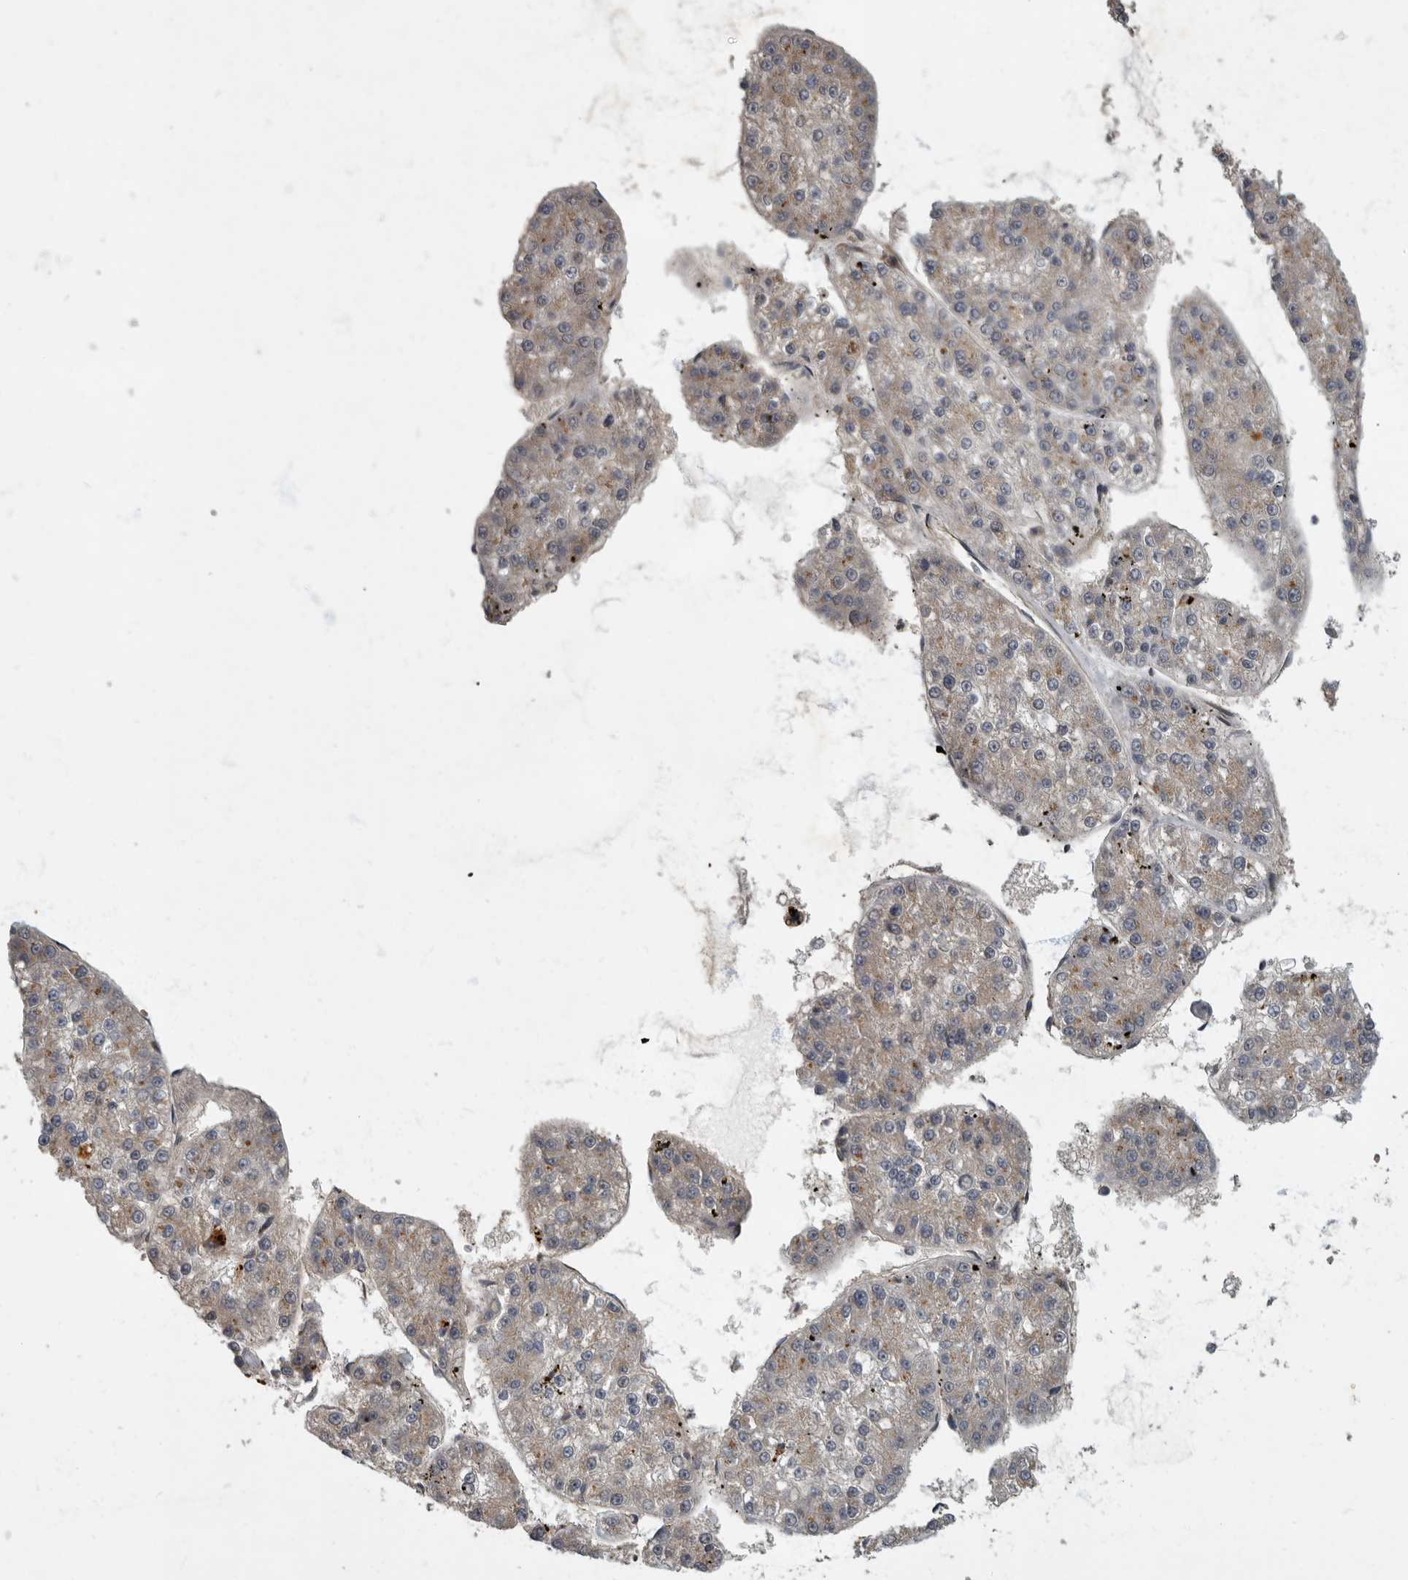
{"staining": {"intensity": "moderate", "quantity": "<25%", "location": "cytoplasmic/membranous"}, "tissue": "liver cancer", "cell_type": "Tumor cells", "image_type": "cancer", "snomed": [{"axis": "morphology", "description": "Carcinoma, Hepatocellular, NOS"}, {"axis": "topography", "description": "Liver"}], "caption": "DAB (3,3'-diaminobenzidine) immunohistochemical staining of human liver cancer (hepatocellular carcinoma) reveals moderate cytoplasmic/membranous protein positivity in approximately <25% of tumor cells. (brown staining indicates protein expression, while blue staining denotes nuclei).", "gene": "IQCK", "patient": {"sex": "female", "age": 73}}